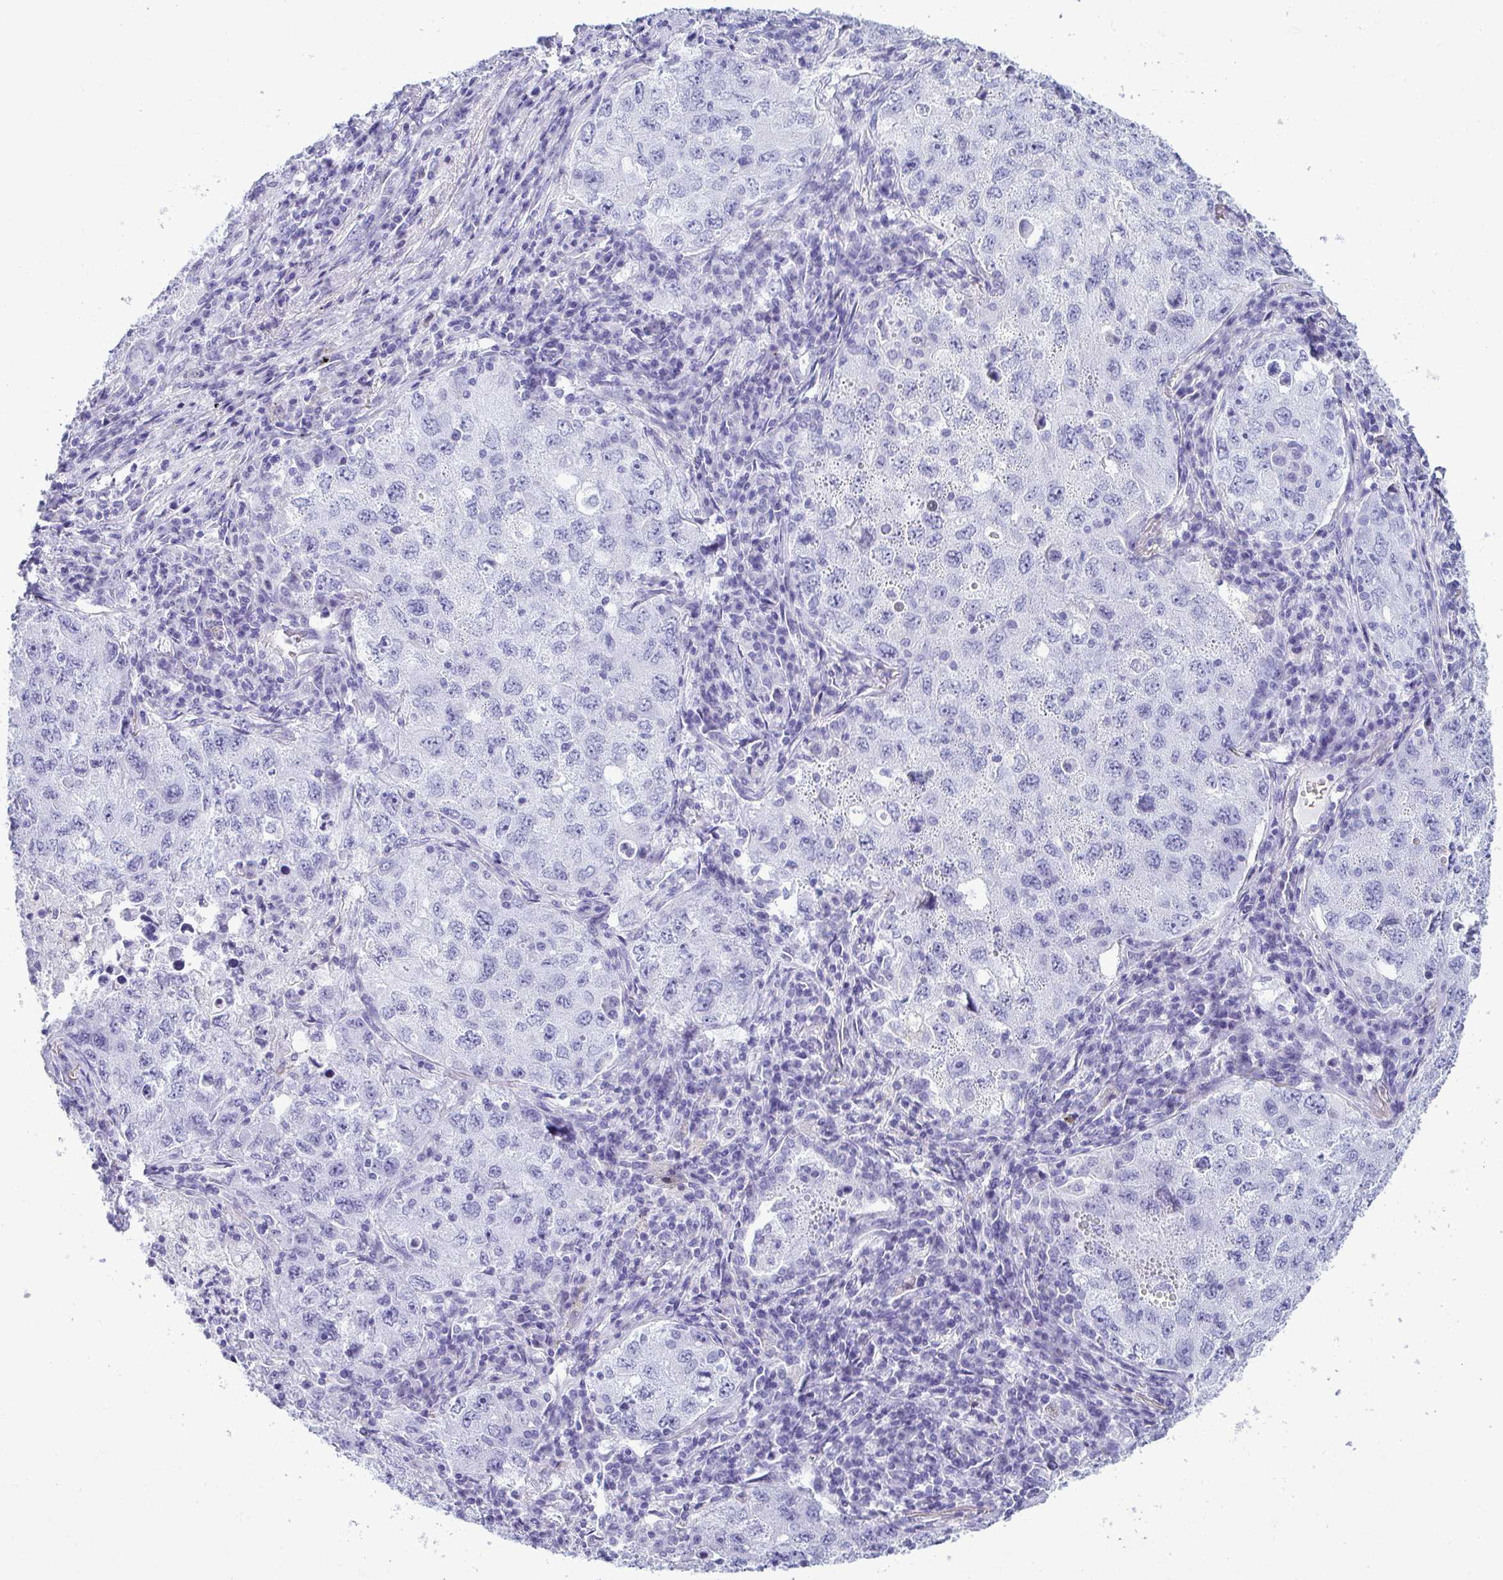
{"staining": {"intensity": "negative", "quantity": "none", "location": "none"}, "tissue": "lung cancer", "cell_type": "Tumor cells", "image_type": "cancer", "snomed": [{"axis": "morphology", "description": "Adenocarcinoma, NOS"}, {"axis": "topography", "description": "Lung"}], "caption": "Immunohistochemistry histopathology image of neoplastic tissue: lung adenocarcinoma stained with DAB (3,3'-diaminobenzidine) shows no significant protein staining in tumor cells. (Stains: DAB (3,3'-diaminobenzidine) IHC with hematoxylin counter stain, Microscopy: brightfield microscopy at high magnification).", "gene": "CLGN", "patient": {"sex": "female", "age": 57}}